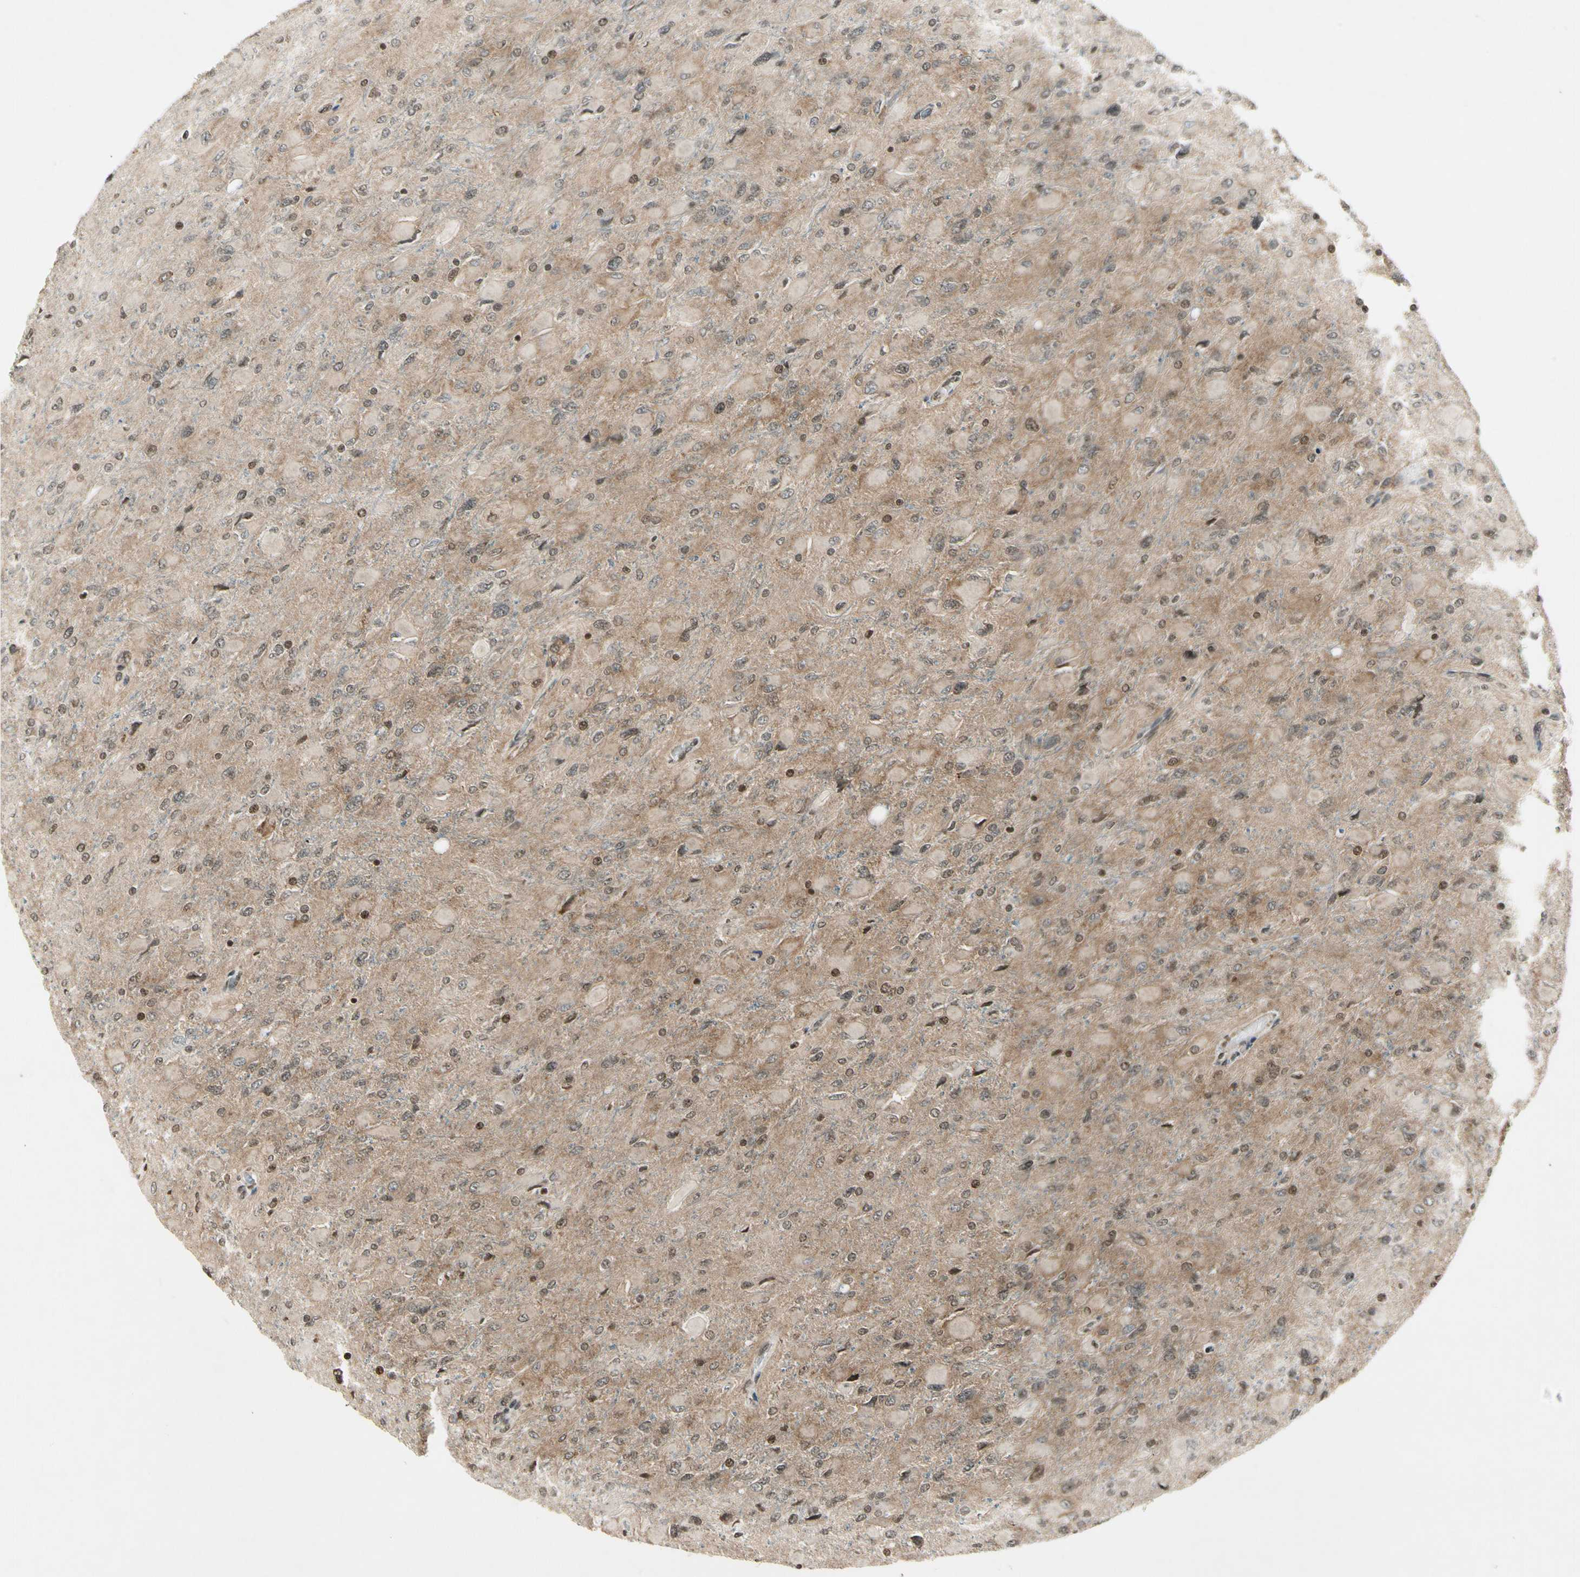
{"staining": {"intensity": "weak", "quantity": ">75%", "location": "cytoplasmic/membranous"}, "tissue": "glioma", "cell_type": "Tumor cells", "image_type": "cancer", "snomed": [{"axis": "morphology", "description": "Glioma, malignant, High grade"}, {"axis": "topography", "description": "Cerebral cortex"}], "caption": "About >75% of tumor cells in human malignant glioma (high-grade) show weak cytoplasmic/membranous protein staining as visualized by brown immunohistochemical staining.", "gene": "SMN2", "patient": {"sex": "female", "age": 36}}